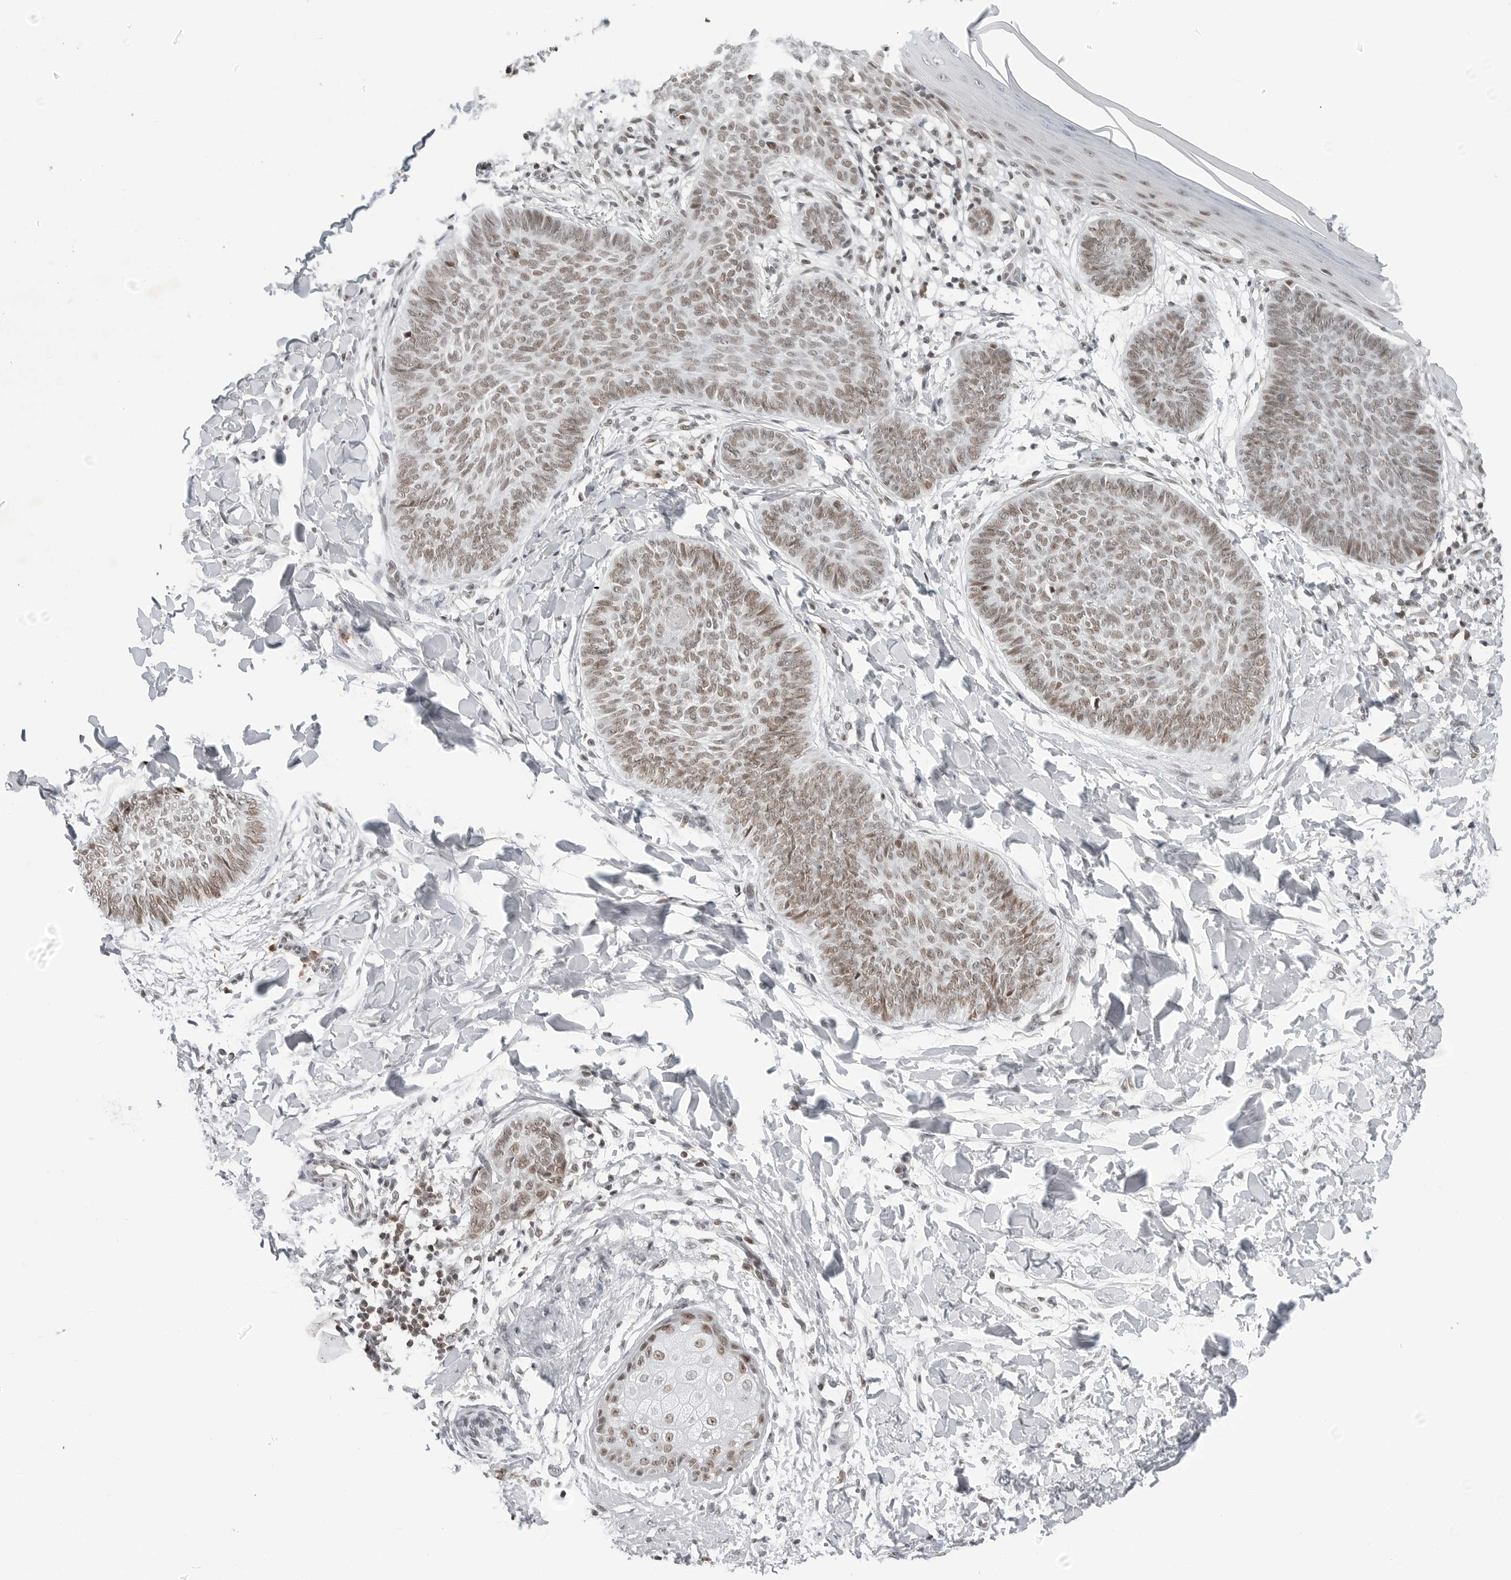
{"staining": {"intensity": "weak", "quantity": ">75%", "location": "nuclear"}, "tissue": "skin cancer", "cell_type": "Tumor cells", "image_type": "cancer", "snomed": [{"axis": "morphology", "description": "Normal tissue, NOS"}, {"axis": "morphology", "description": "Basal cell carcinoma"}, {"axis": "topography", "description": "Skin"}], "caption": "The image displays a brown stain indicating the presence of a protein in the nuclear of tumor cells in basal cell carcinoma (skin).", "gene": "WRAP53", "patient": {"sex": "male", "age": 50}}